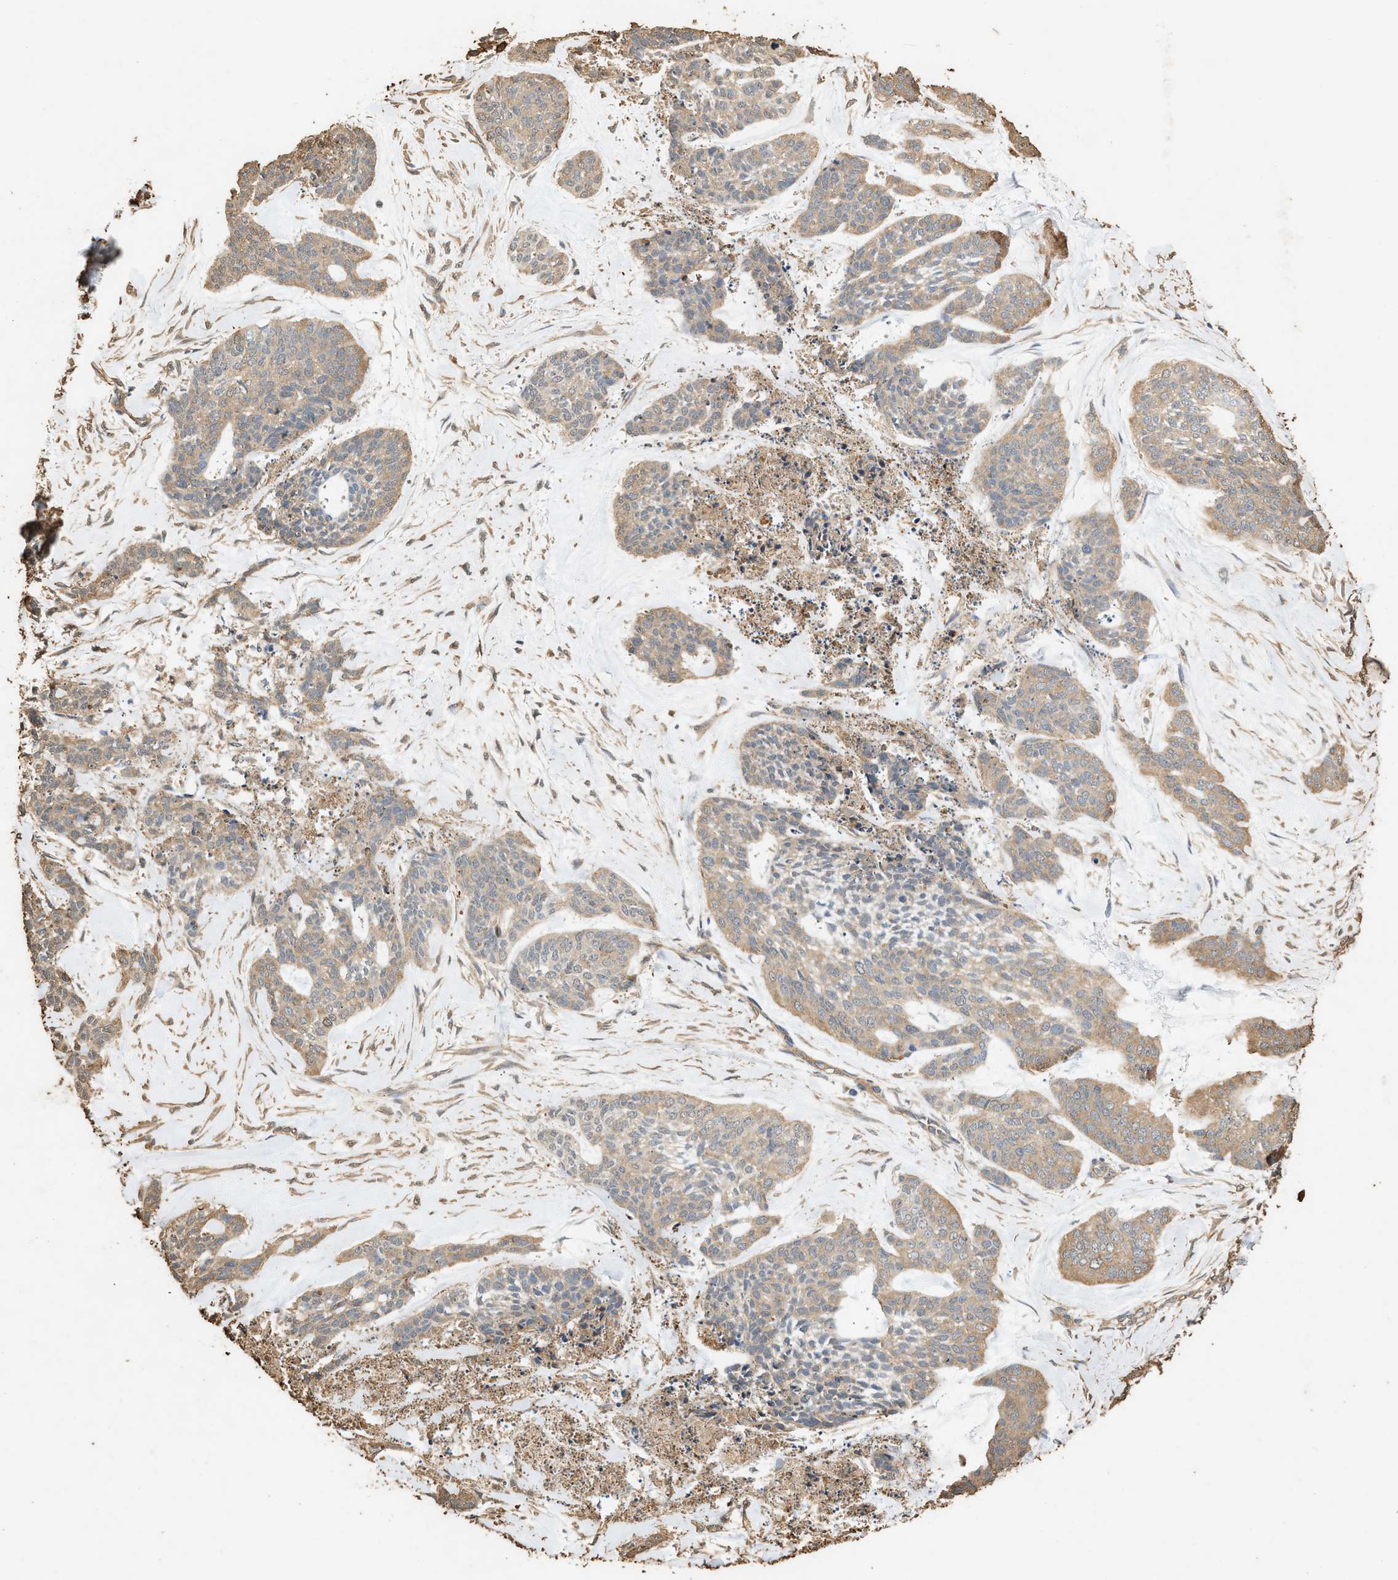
{"staining": {"intensity": "weak", "quantity": ">75%", "location": "cytoplasmic/membranous"}, "tissue": "skin cancer", "cell_type": "Tumor cells", "image_type": "cancer", "snomed": [{"axis": "morphology", "description": "Basal cell carcinoma"}, {"axis": "topography", "description": "Skin"}], "caption": "DAB immunohistochemical staining of human basal cell carcinoma (skin) exhibits weak cytoplasmic/membranous protein expression in about >75% of tumor cells.", "gene": "DCAF7", "patient": {"sex": "female", "age": 64}}